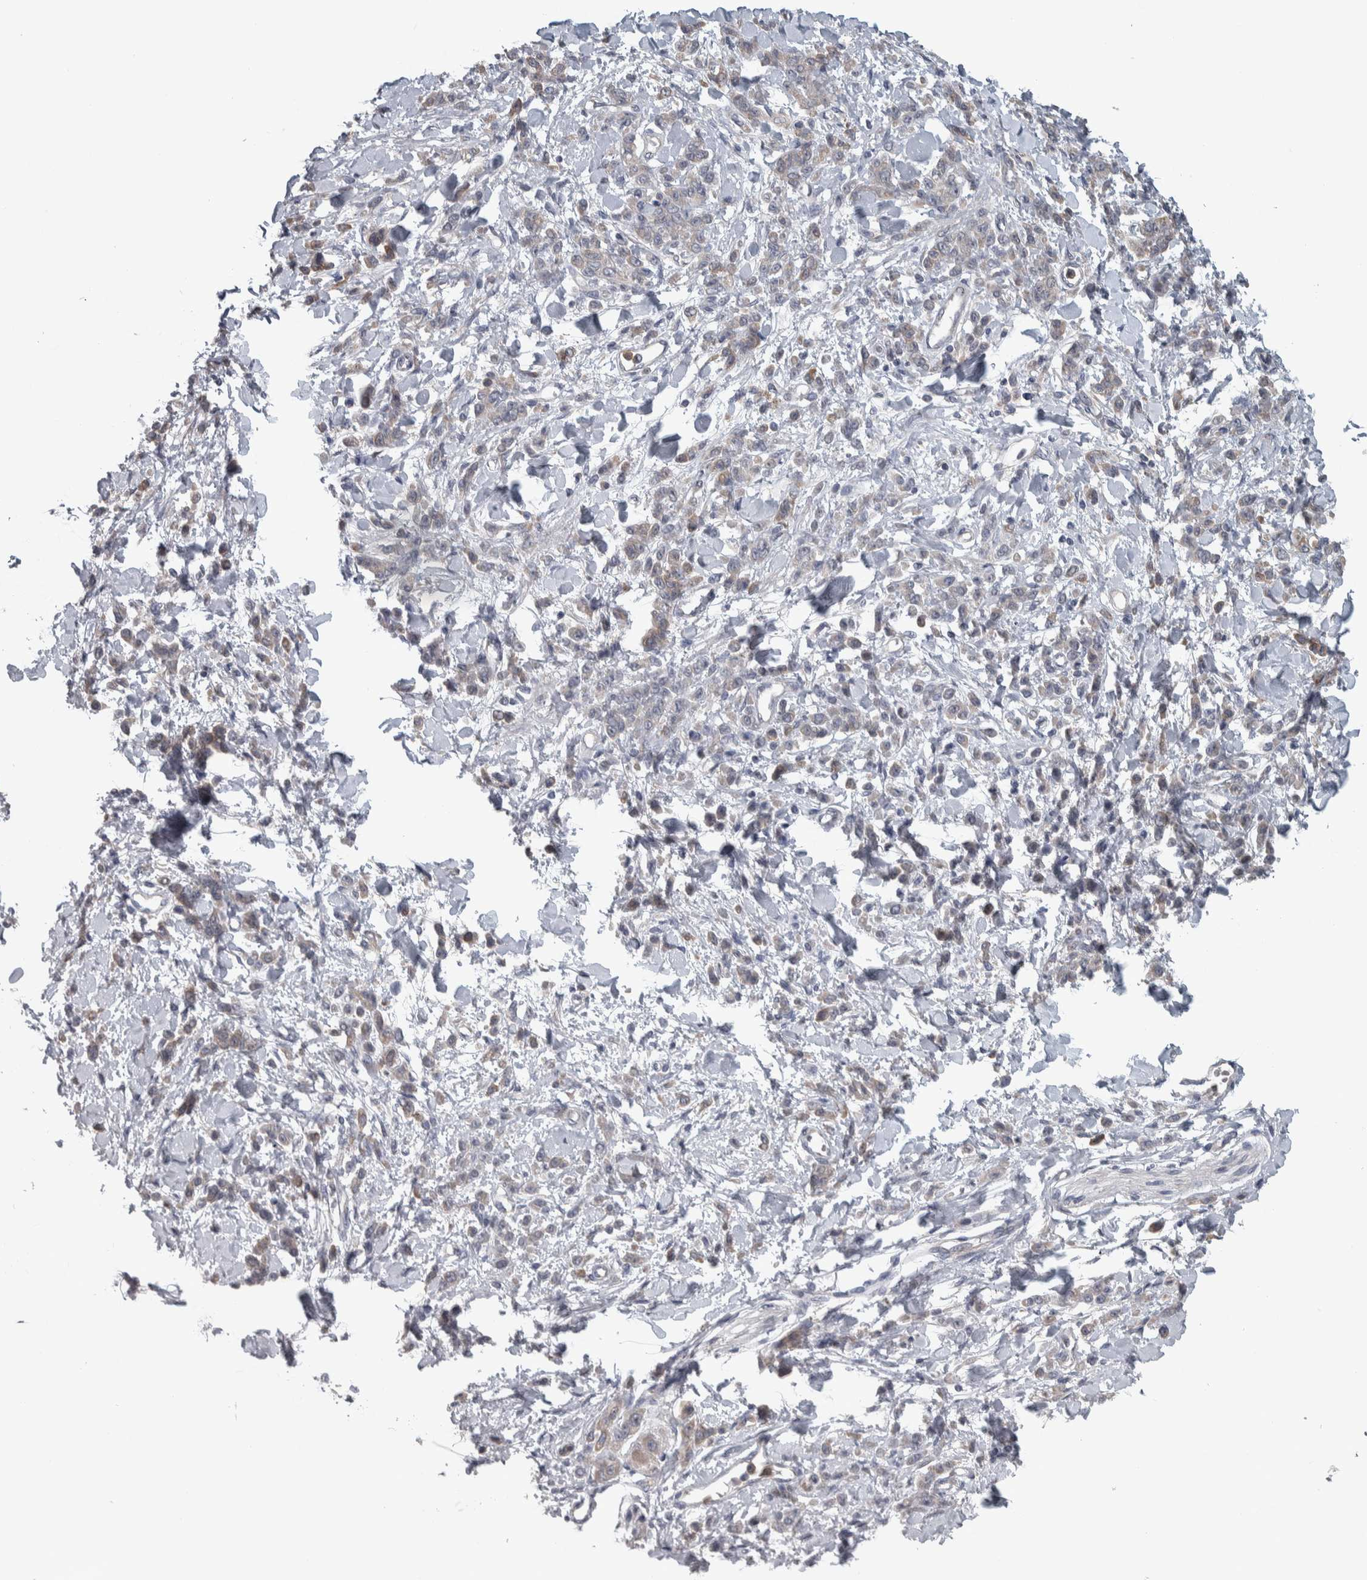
{"staining": {"intensity": "weak", "quantity": "25%-75%", "location": "cytoplasmic/membranous"}, "tissue": "stomach cancer", "cell_type": "Tumor cells", "image_type": "cancer", "snomed": [{"axis": "morphology", "description": "Normal tissue, NOS"}, {"axis": "morphology", "description": "Adenocarcinoma, NOS"}, {"axis": "topography", "description": "Stomach"}], "caption": "Immunohistochemical staining of stomach cancer (adenocarcinoma) exhibits low levels of weak cytoplasmic/membranous protein staining in about 25%-75% of tumor cells. (IHC, brightfield microscopy, high magnification).", "gene": "SRP68", "patient": {"sex": "male", "age": 82}}